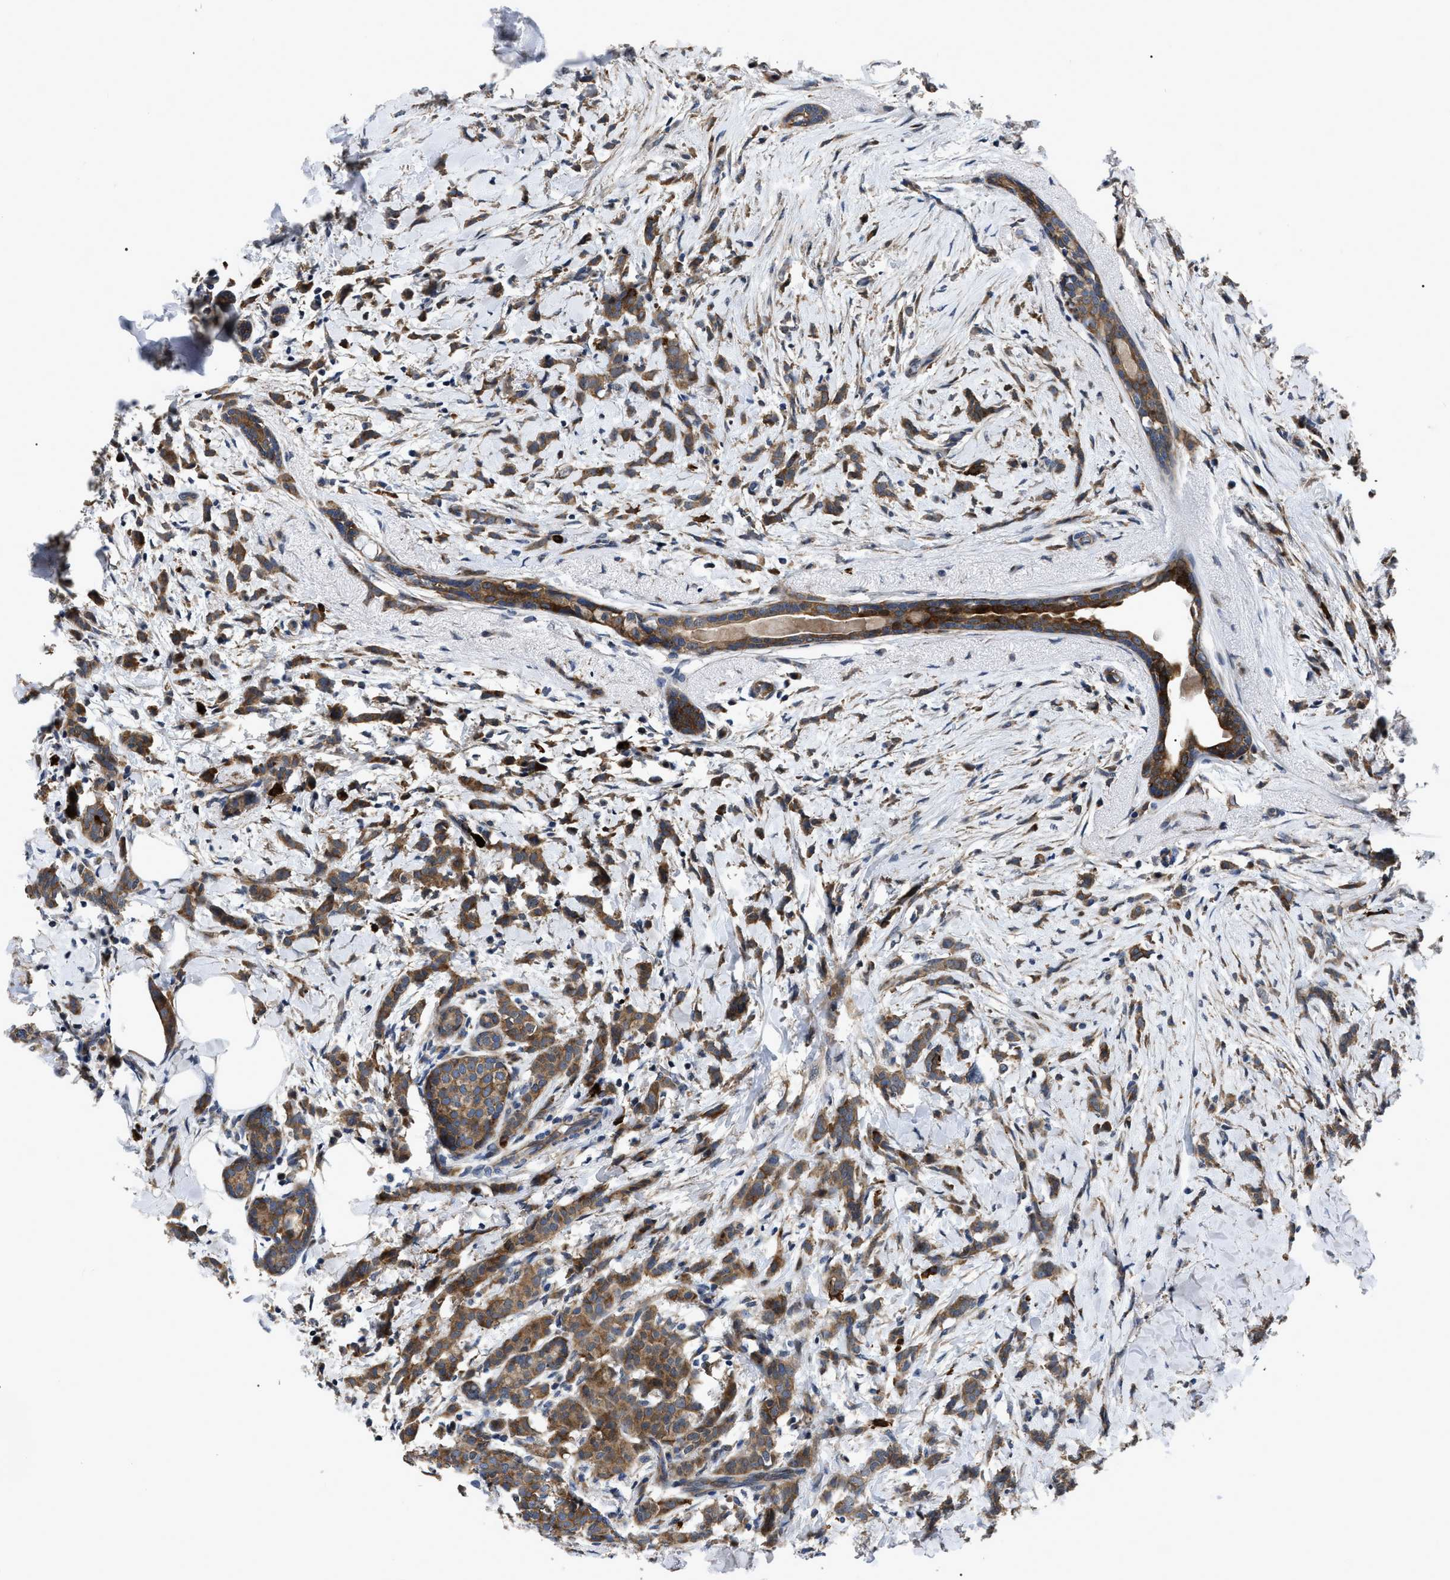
{"staining": {"intensity": "moderate", "quantity": ">75%", "location": "cytoplasmic/membranous"}, "tissue": "breast cancer", "cell_type": "Tumor cells", "image_type": "cancer", "snomed": [{"axis": "morphology", "description": "Lobular carcinoma, in situ"}, {"axis": "morphology", "description": "Lobular carcinoma"}, {"axis": "topography", "description": "Breast"}], "caption": "Moderate cytoplasmic/membranous positivity for a protein is present in approximately >75% of tumor cells of breast lobular carcinoma using IHC.", "gene": "PPWD1", "patient": {"sex": "female", "age": 41}}